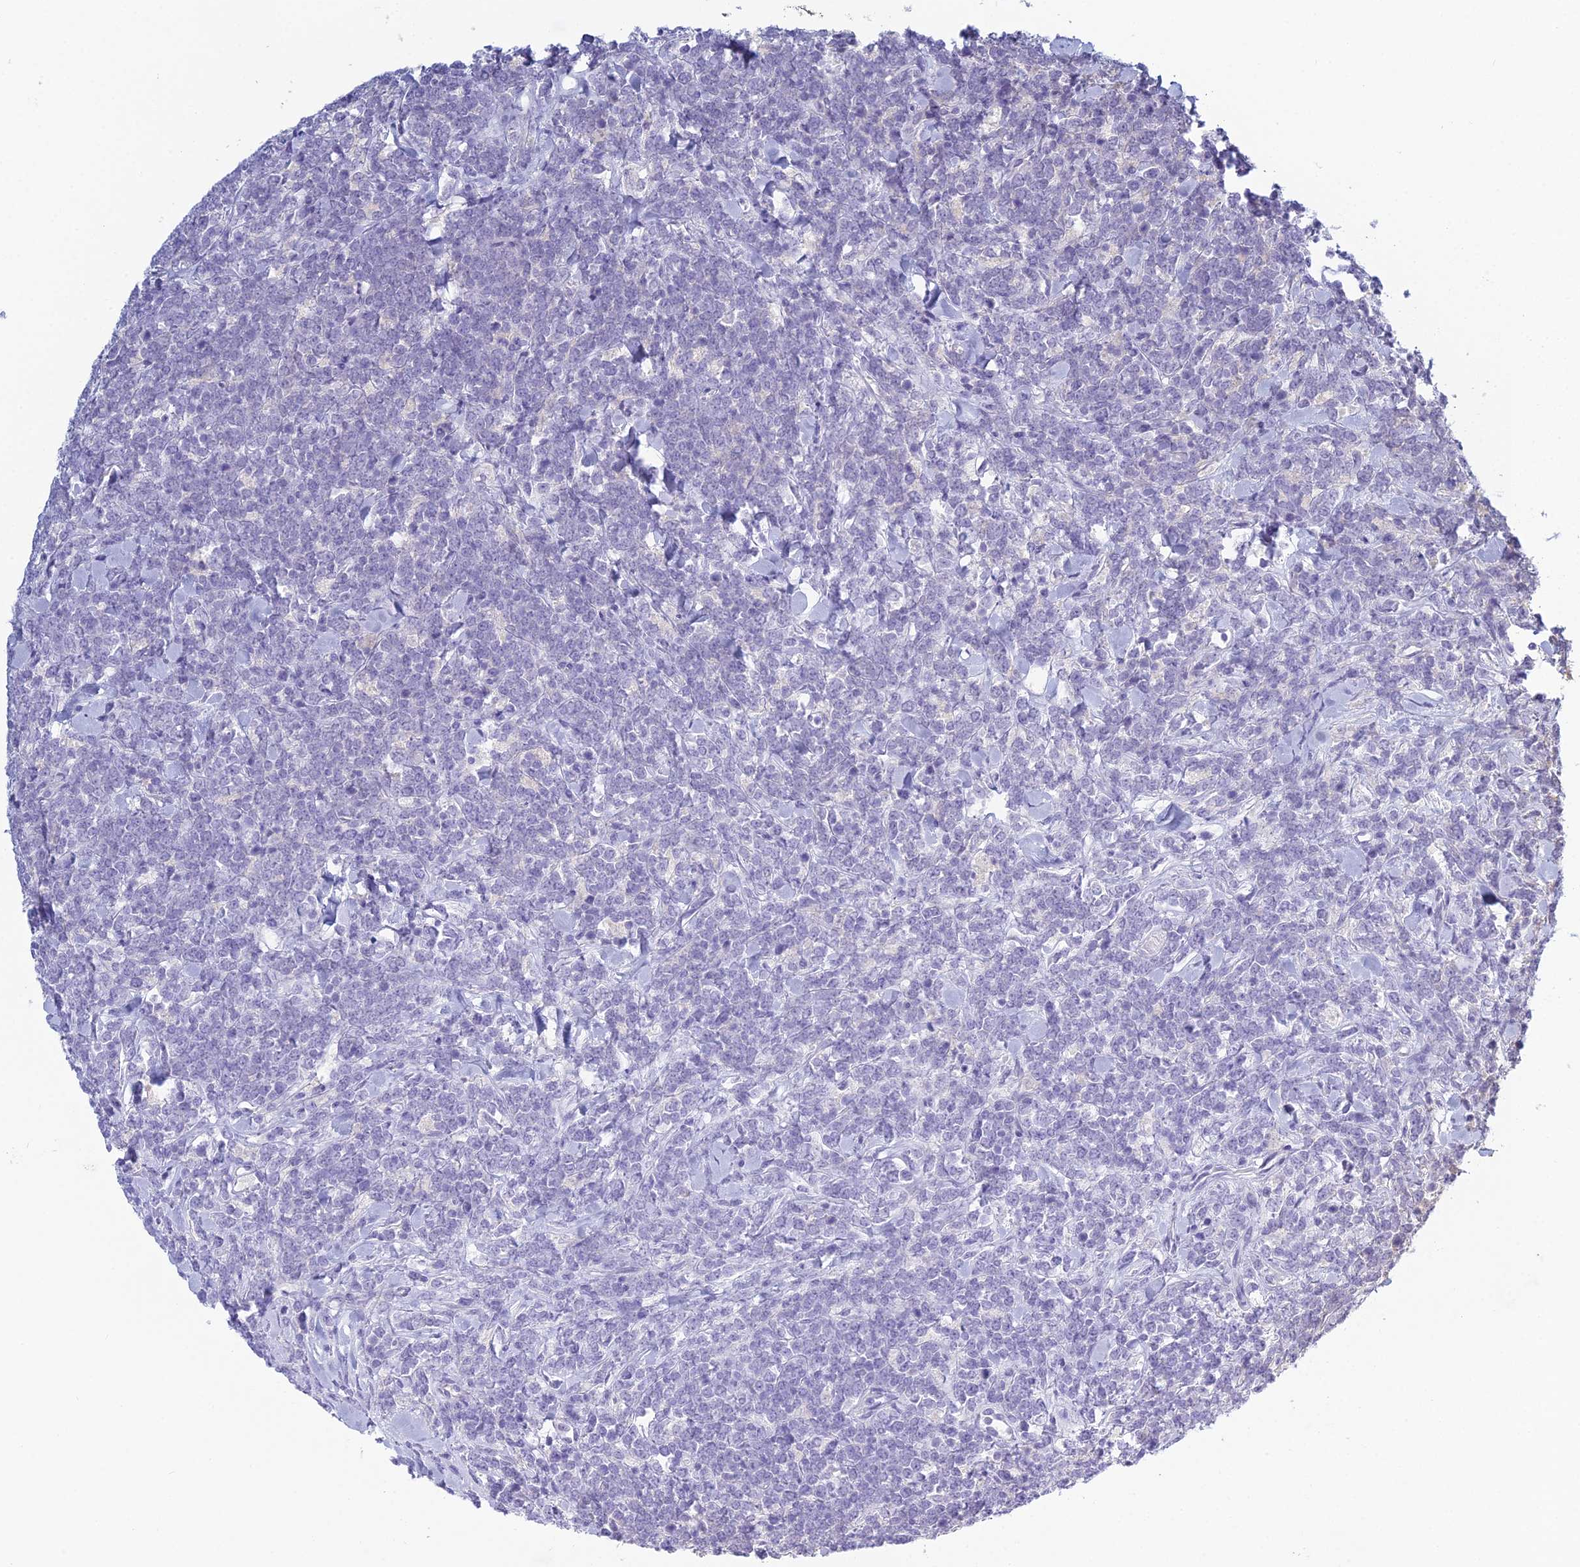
{"staining": {"intensity": "negative", "quantity": "none", "location": "none"}, "tissue": "lymphoma", "cell_type": "Tumor cells", "image_type": "cancer", "snomed": [{"axis": "morphology", "description": "Malignant lymphoma, non-Hodgkin's type, High grade"}, {"axis": "topography", "description": "Small intestine"}], "caption": "A high-resolution micrograph shows immunohistochemistry staining of lymphoma, which exhibits no significant expression in tumor cells.", "gene": "MUC13", "patient": {"sex": "male", "age": 8}}